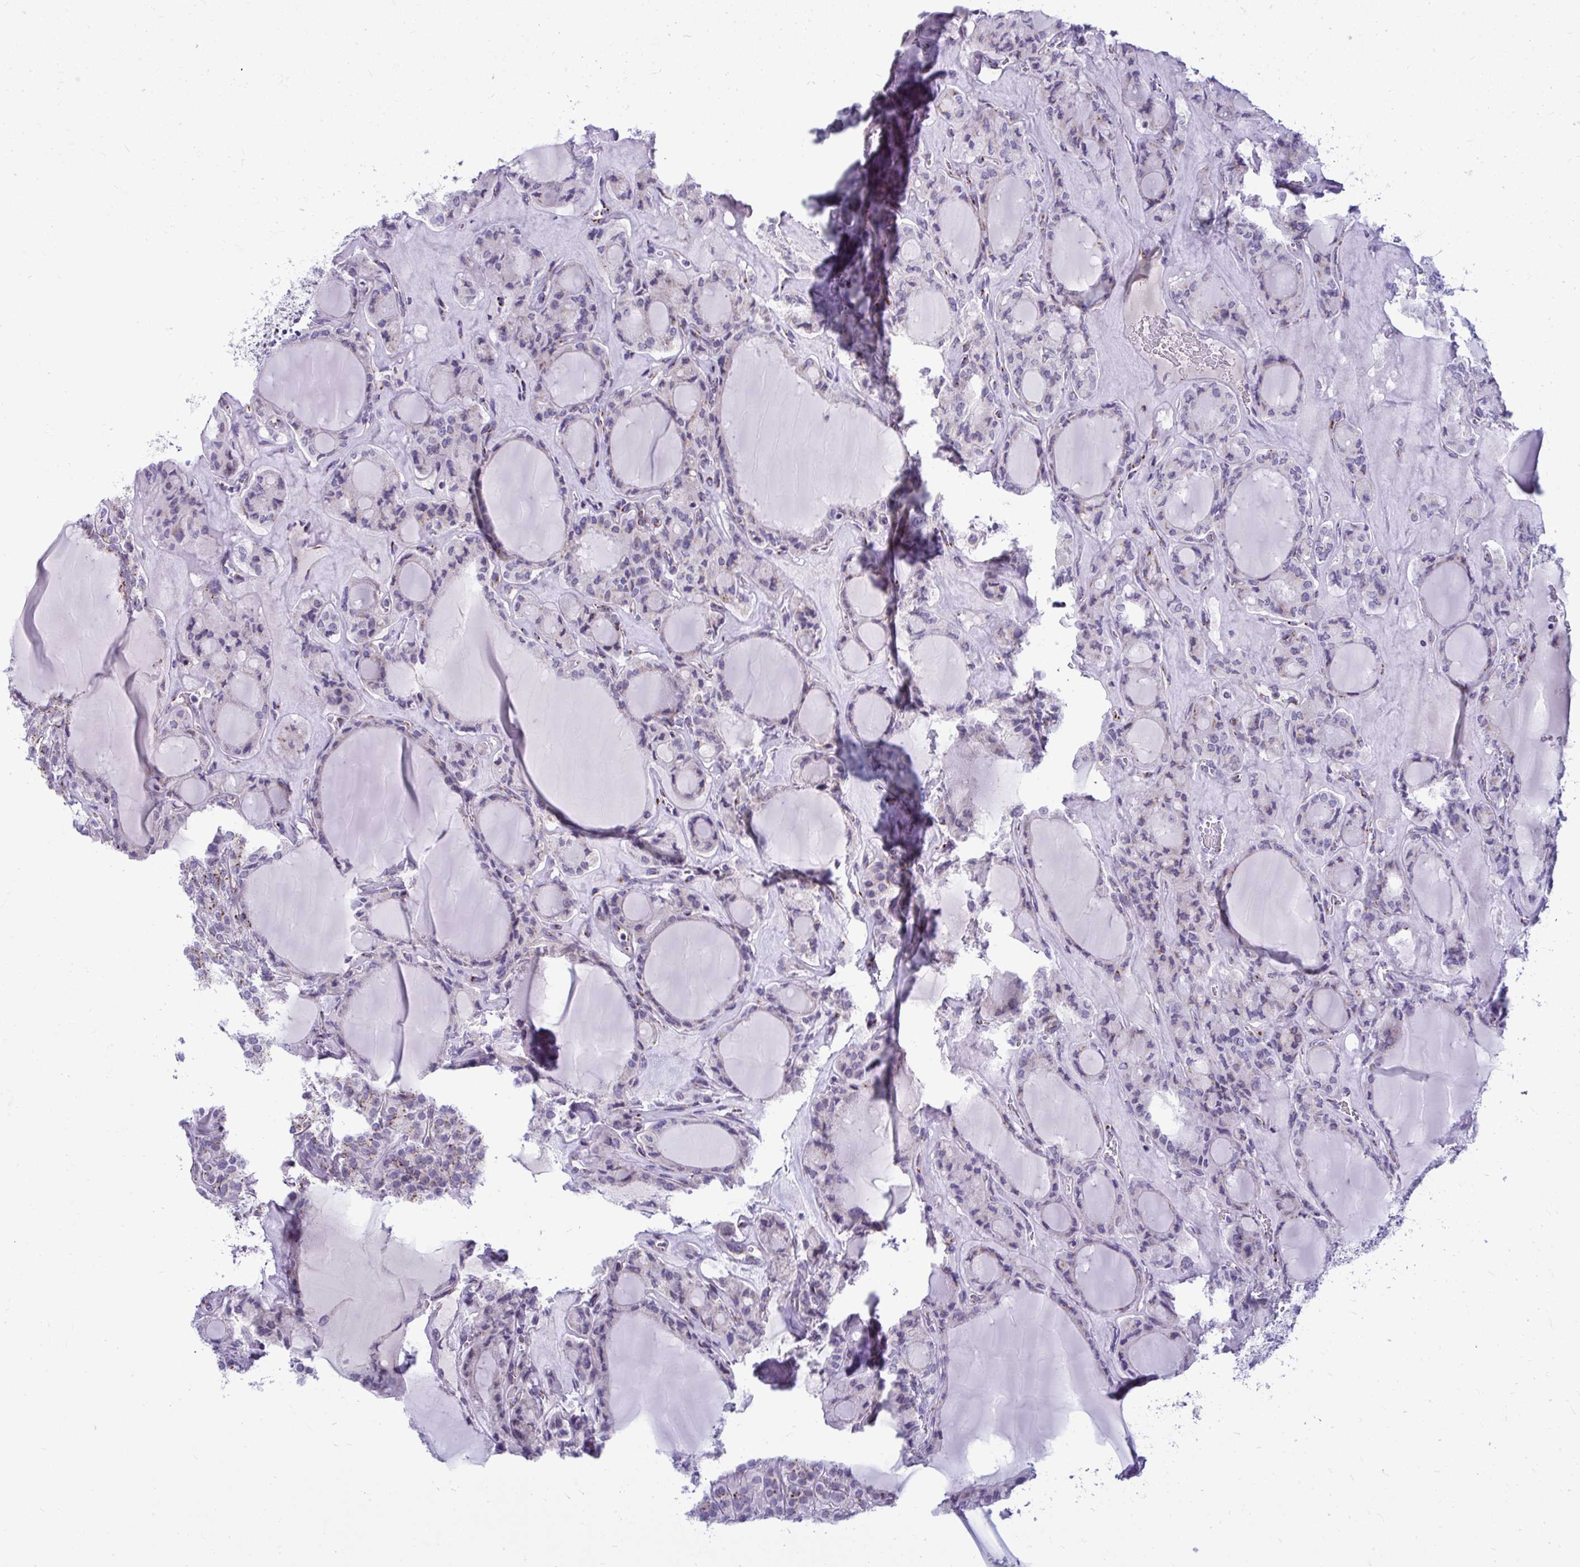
{"staining": {"intensity": "moderate", "quantity": "<25%", "location": "cytoplasmic/membranous"}, "tissue": "thyroid cancer", "cell_type": "Tumor cells", "image_type": "cancer", "snomed": [{"axis": "morphology", "description": "Follicular adenoma carcinoma, NOS"}, {"axis": "topography", "description": "Thyroid gland"}], "caption": "Protein staining exhibits moderate cytoplasmic/membranous expression in approximately <25% of tumor cells in thyroid follicular adenoma carcinoma. The staining is performed using DAB (3,3'-diaminobenzidine) brown chromogen to label protein expression. The nuclei are counter-stained blue using hematoxylin.", "gene": "DTX4", "patient": {"sex": "female", "age": 63}}